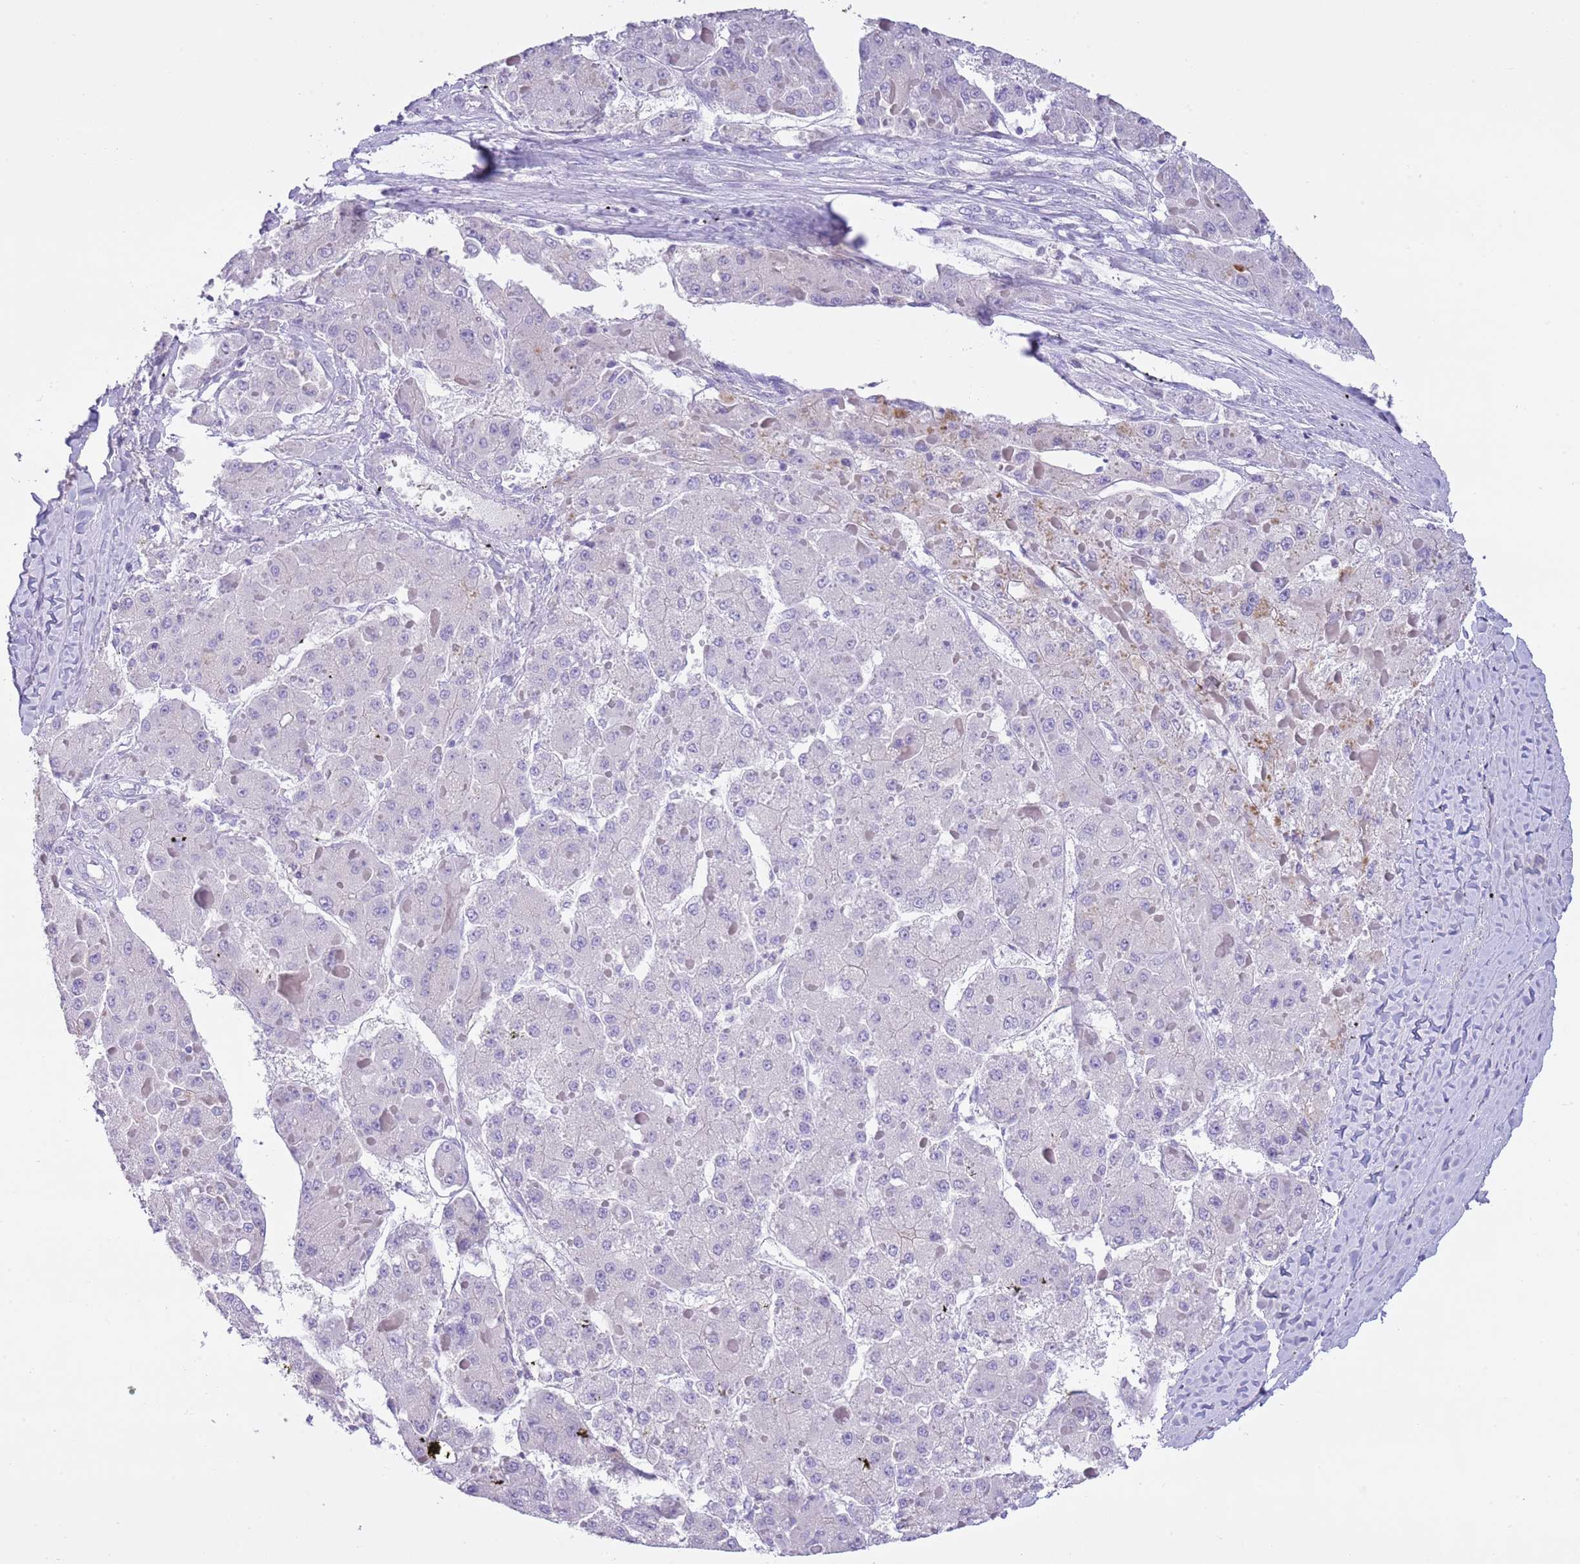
{"staining": {"intensity": "negative", "quantity": "none", "location": "none"}, "tissue": "liver cancer", "cell_type": "Tumor cells", "image_type": "cancer", "snomed": [{"axis": "morphology", "description": "Carcinoma, Hepatocellular, NOS"}, {"axis": "topography", "description": "Liver"}], "caption": "There is no significant staining in tumor cells of liver cancer. Nuclei are stained in blue.", "gene": "CLEC2A", "patient": {"sex": "female", "age": 73}}